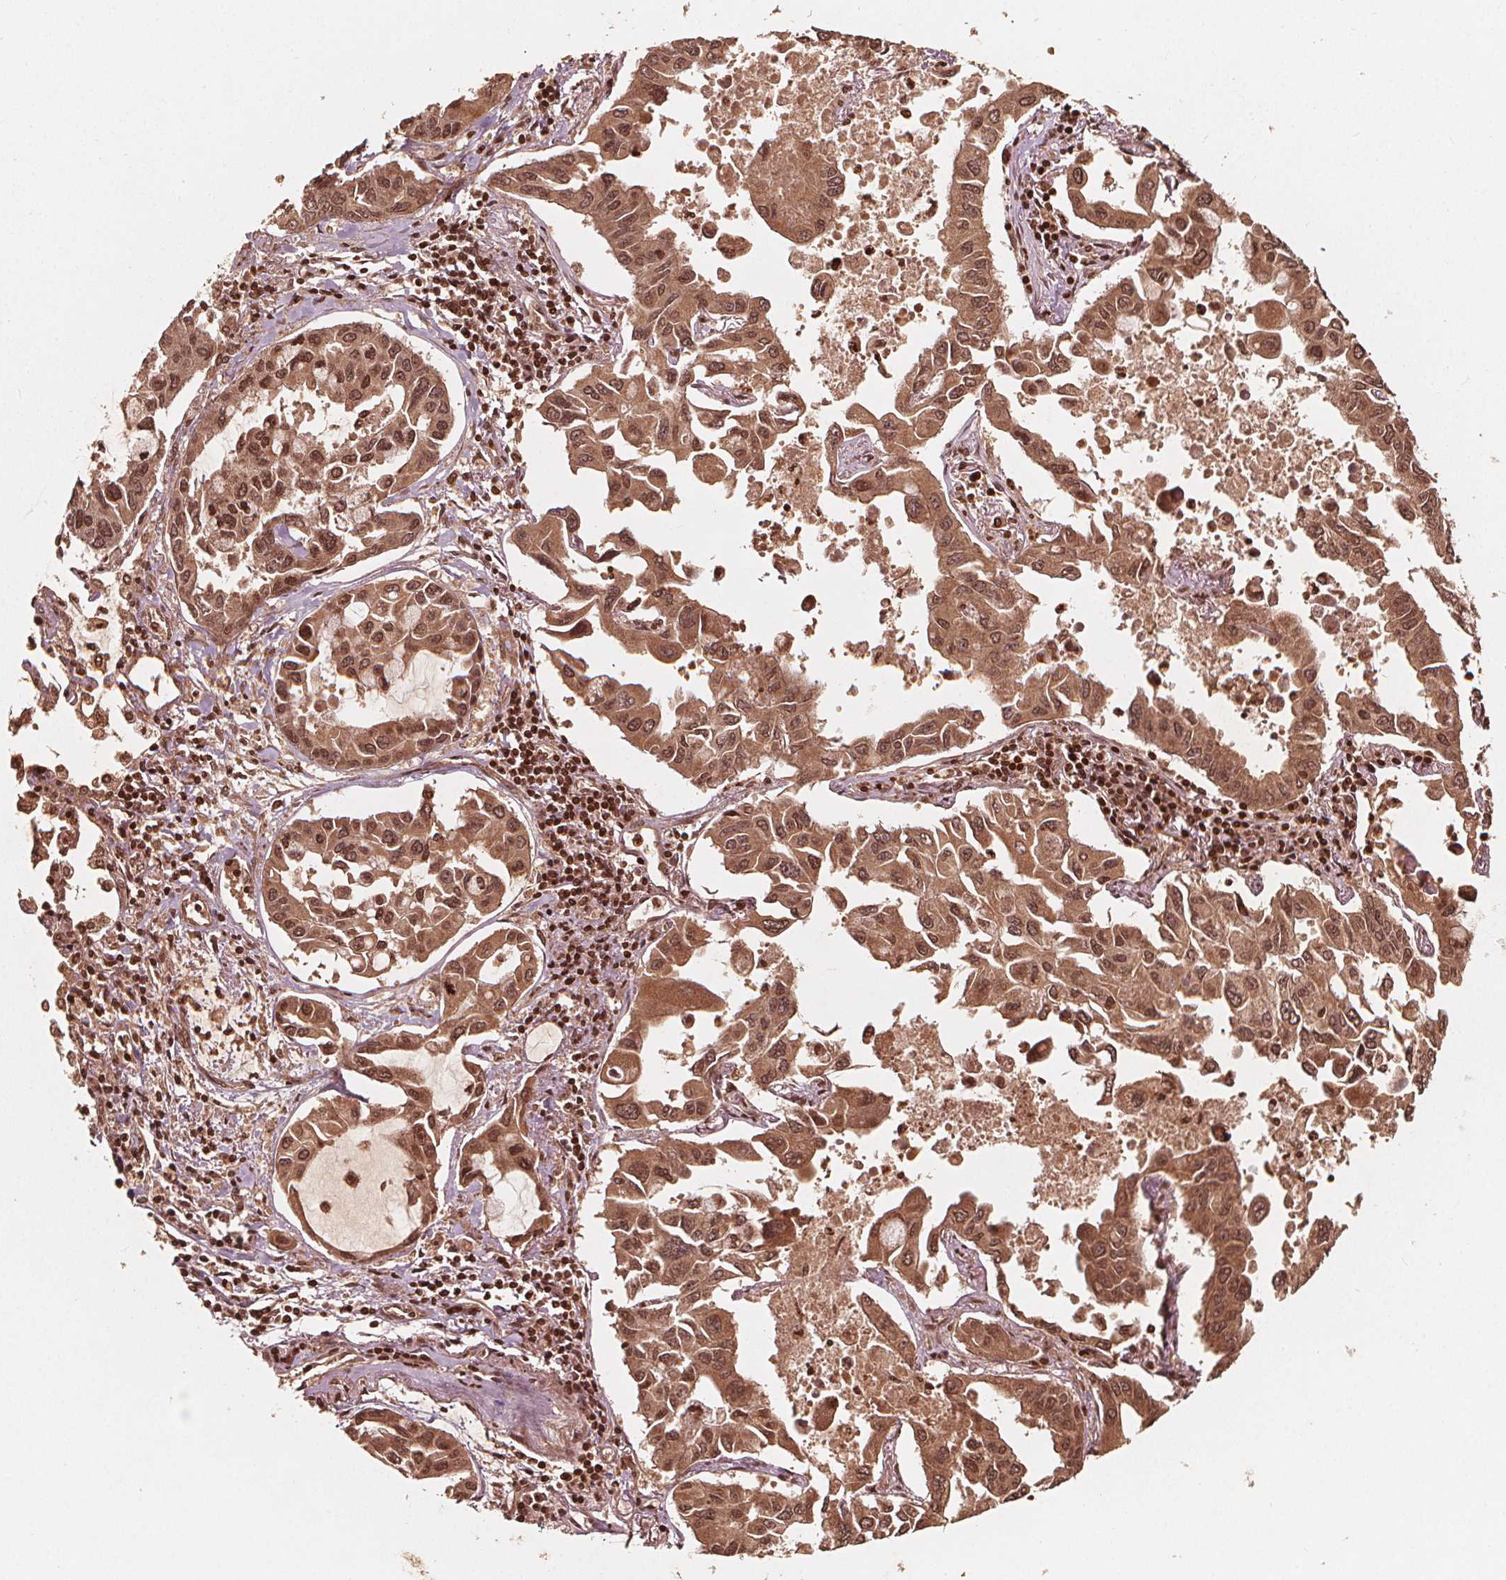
{"staining": {"intensity": "moderate", "quantity": ">75%", "location": "cytoplasmic/membranous,nuclear"}, "tissue": "lung cancer", "cell_type": "Tumor cells", "image_type": "cancer", "snomed": [{"axis": "morphology", "description": "Adenocarcinoma, NOS"}, {"axis": "topography", "description": "Lung"}], "caption": "Human lung cancer stained with a protein marker shows moderate staining in tumor cells.", "gene": "H3C14", "patient": {"sex": "male", "age": 64}}